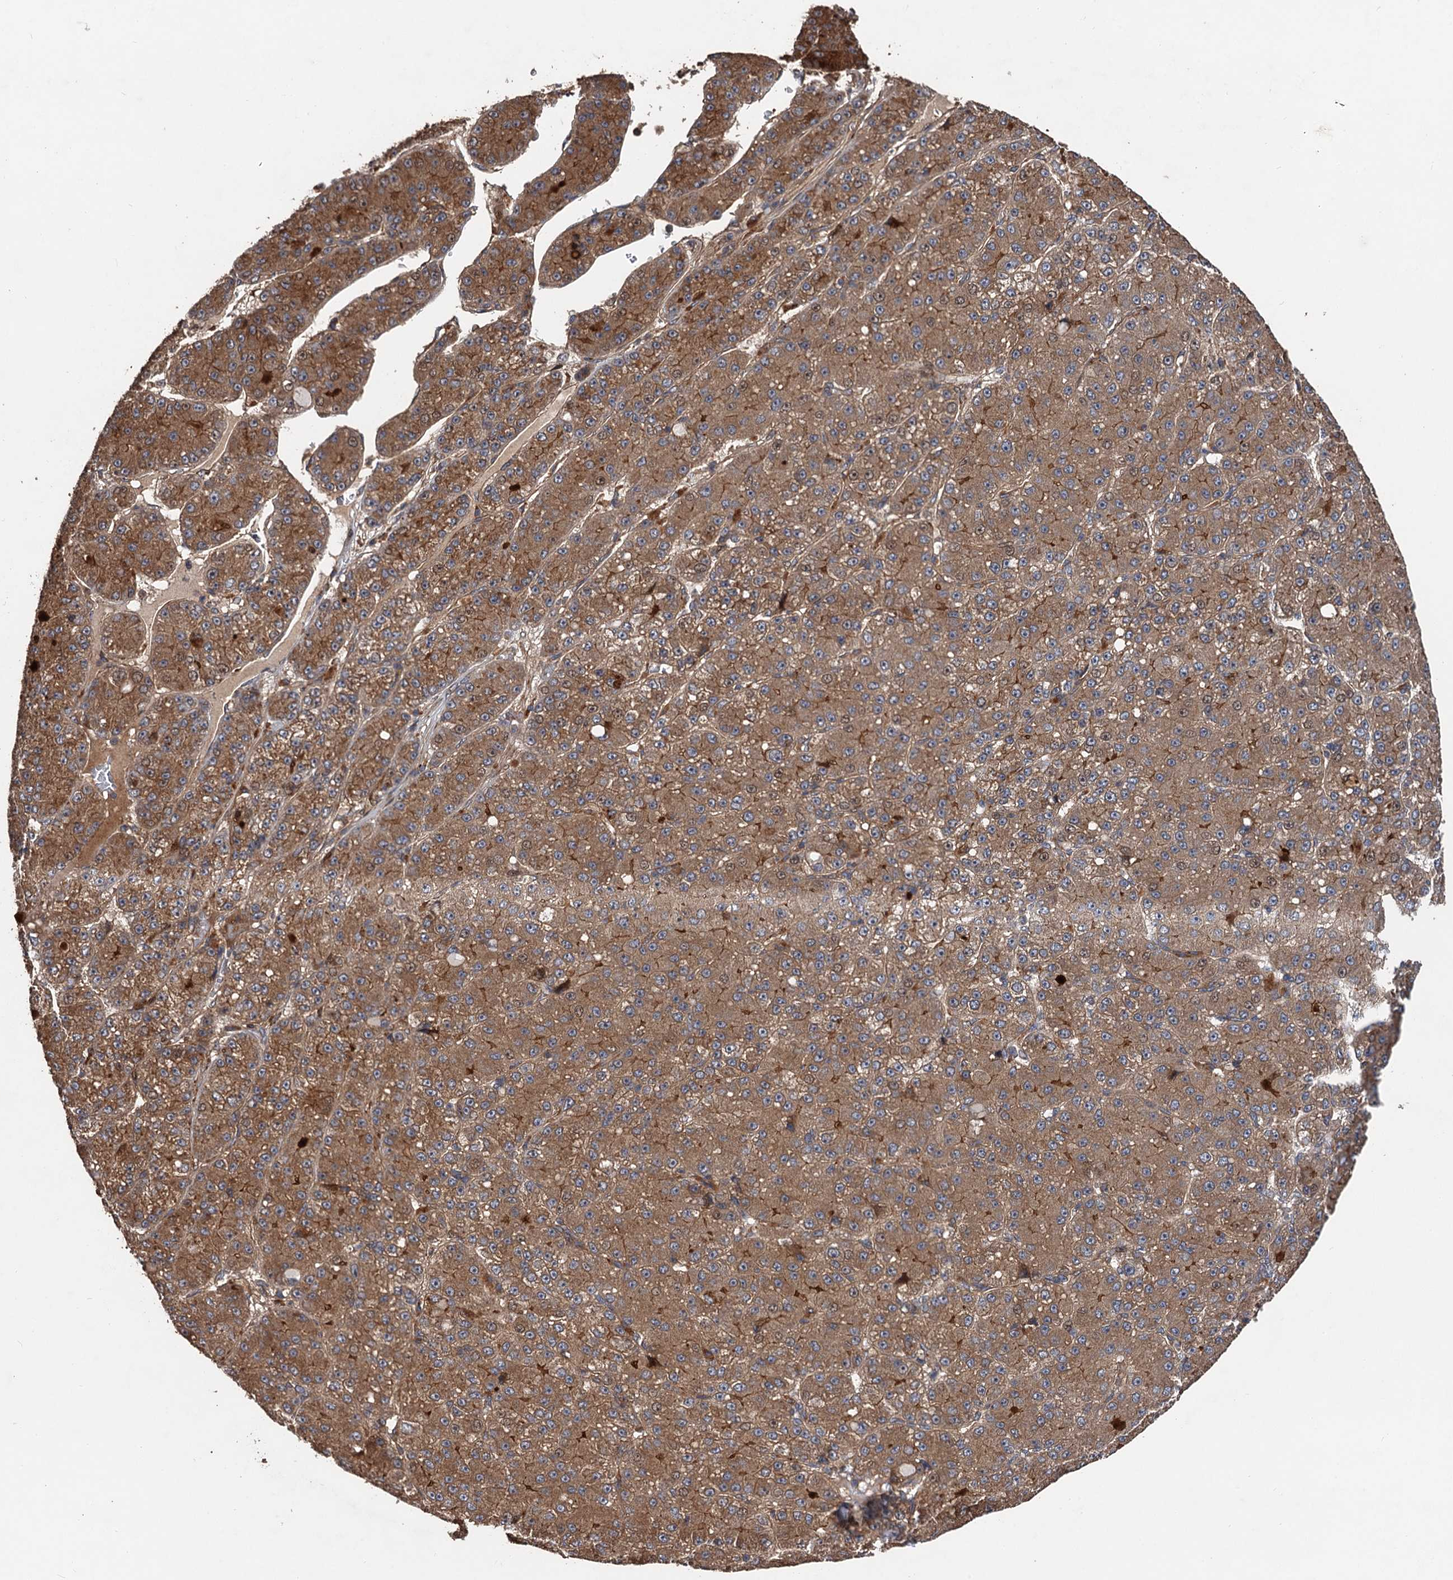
{"staining": {"intensity": "moderate", "quantity": ">75%", "location": "cytoplasmic/membranous"}, "tissue": "liver cancer", "cell_type": "Tumor cells", "image_type": "cancer", "snomed": [{"axis": "morphology", "description": "Carcinoma, Hepatocellular, NOS"}, {"axis": "topography", "description": "Liver"}], "caption": "Immunohistochemistry (IHC) photomicrograph of neoplastic tissue: human hepatocellular carcinoma (liver) stained using immunohistochemistry exhibits medium levels of moderate protein expression localized specifically in the cytoplasmic/membranous of tumor cells, appearing as a cytoplasmic/membranous brown color.", "gene": "TMEM39B", "patient": {"sex": "male", "age": 67}}